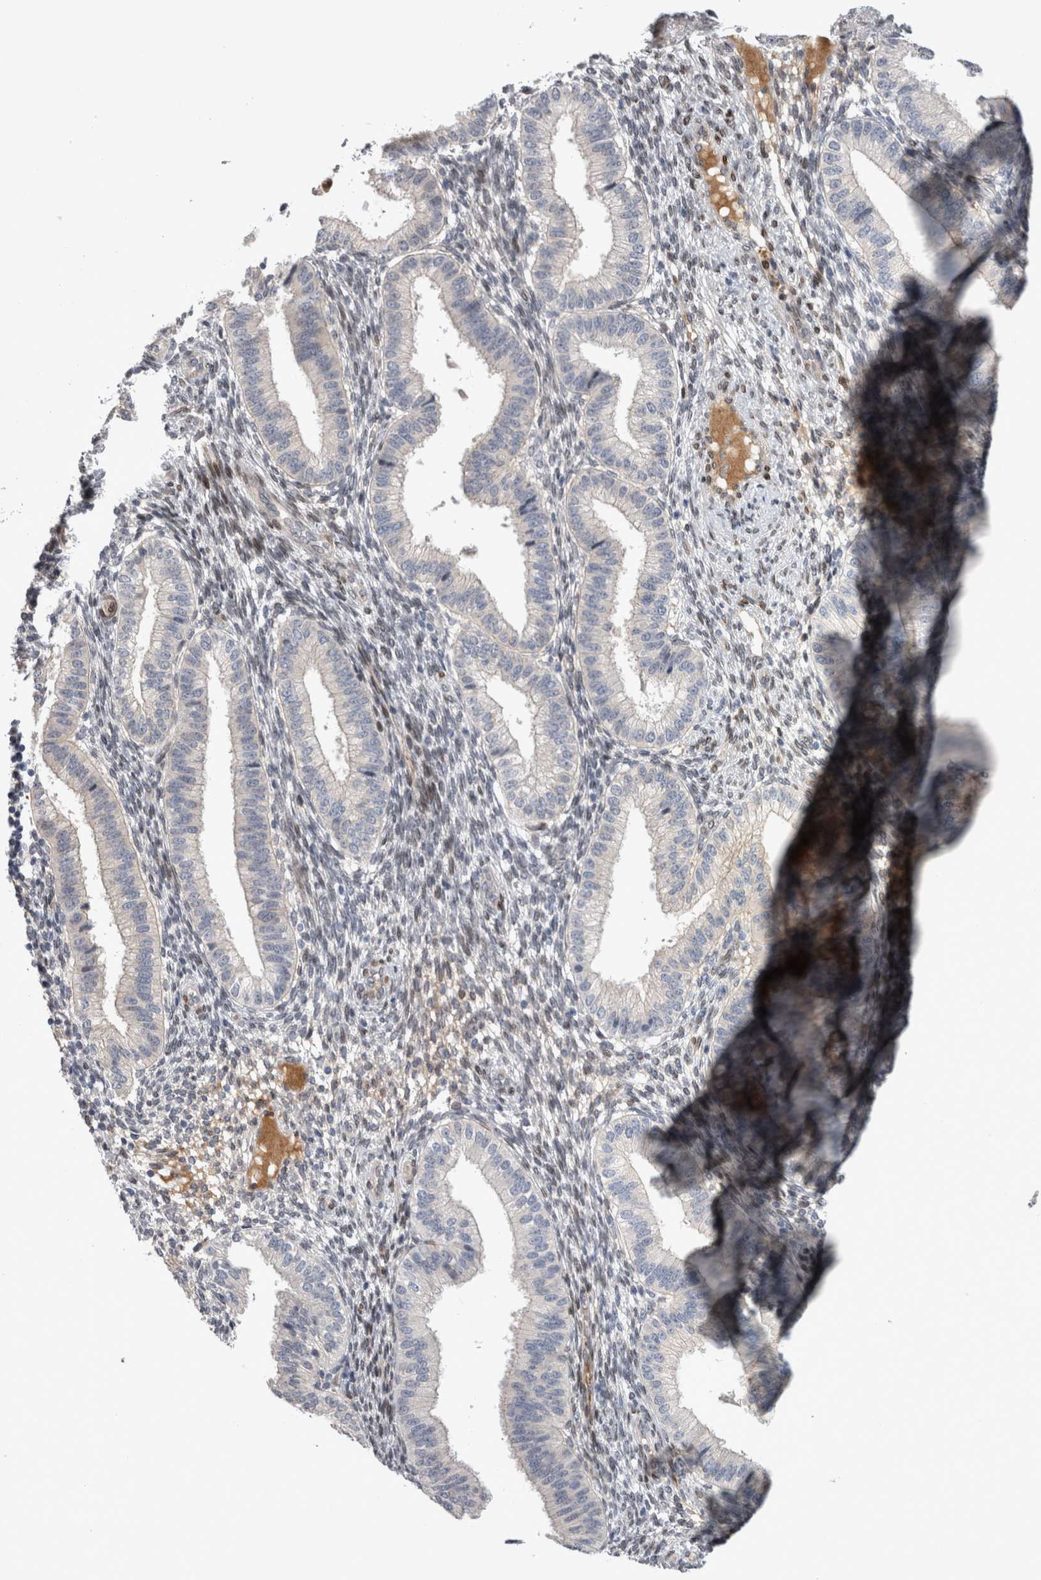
{"staining": {"intensity": "weak", "quantity": "<25%", "location": "nuclear"}, "tissue": "endometrium", "cell_type": "Cells in endometrial stroma", "image_type": "normal", "snomed": [{"axis": "morphology", "description": "Normal tissue, NOS"}, {"axis": "topography", "description": "Endometrium"}], "caption": "Immunohistochemistry of normal human endometrium reveals no staining in cells in endometrial stroma.", "gene": "DMTN", "patient": {"sex": "female", "age": 39}}